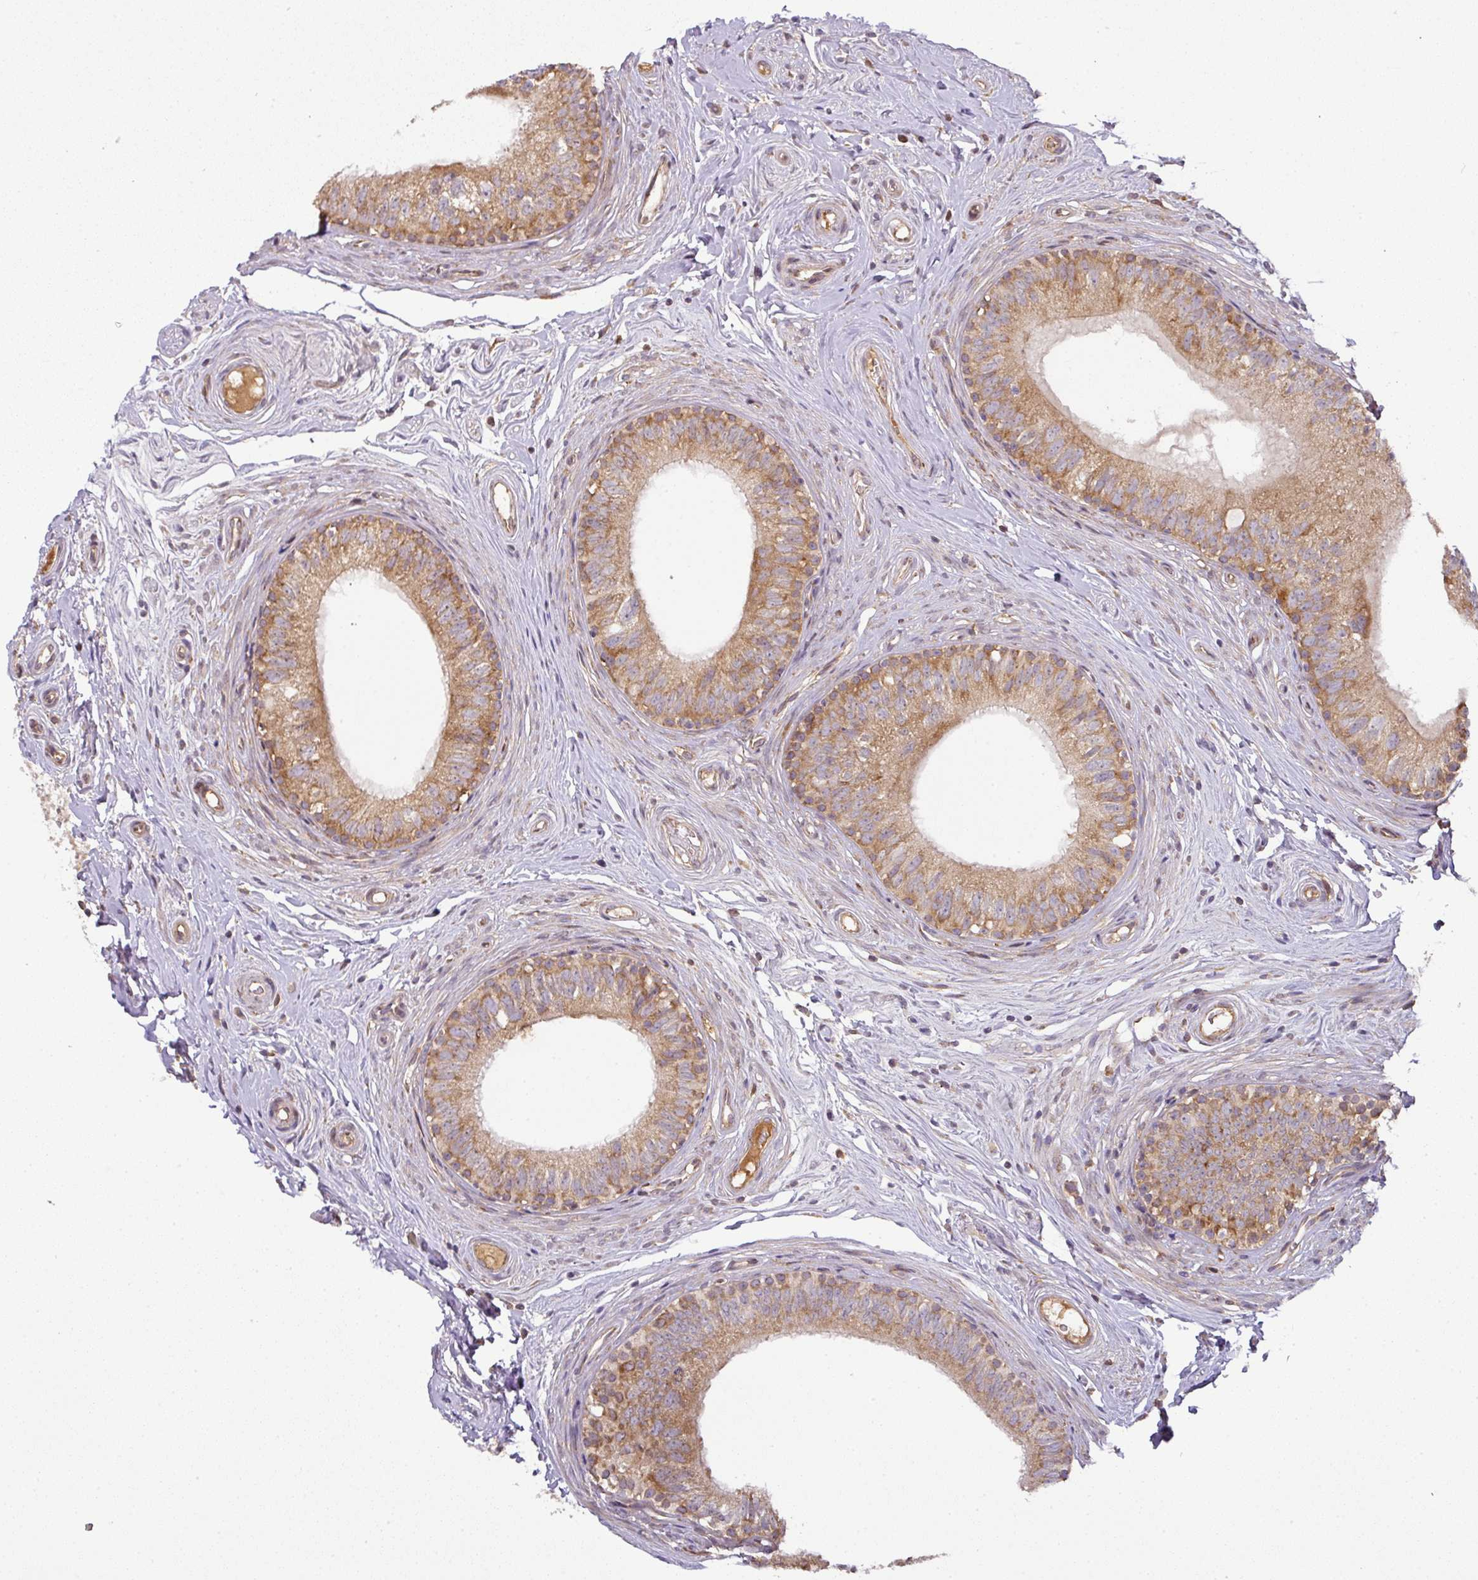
{"staining": {"intensity": "moderate", "quantity": ">75%", "location": "cytoplasmic/membranous"}, "tissue": "epididymis", "cell_type": "Glandular cells", "image_type": "normal", "snomed": [{"axis": "morphology", "description": "Normal tissue, NOS"}, {"axis": "morphology", "description": "Seminoma, NOS"}, {"axis": "topography", "description": "Testis"}, {"axis": "topography", "description": "Epididymis"}], "caption": "A medium amount of moderate cytoplasmic/membranous expression is seen in about >75% of glandular cells in normal epididymis.", "gene": "GALP", "patient": {"sex": "male", "age": 45}}